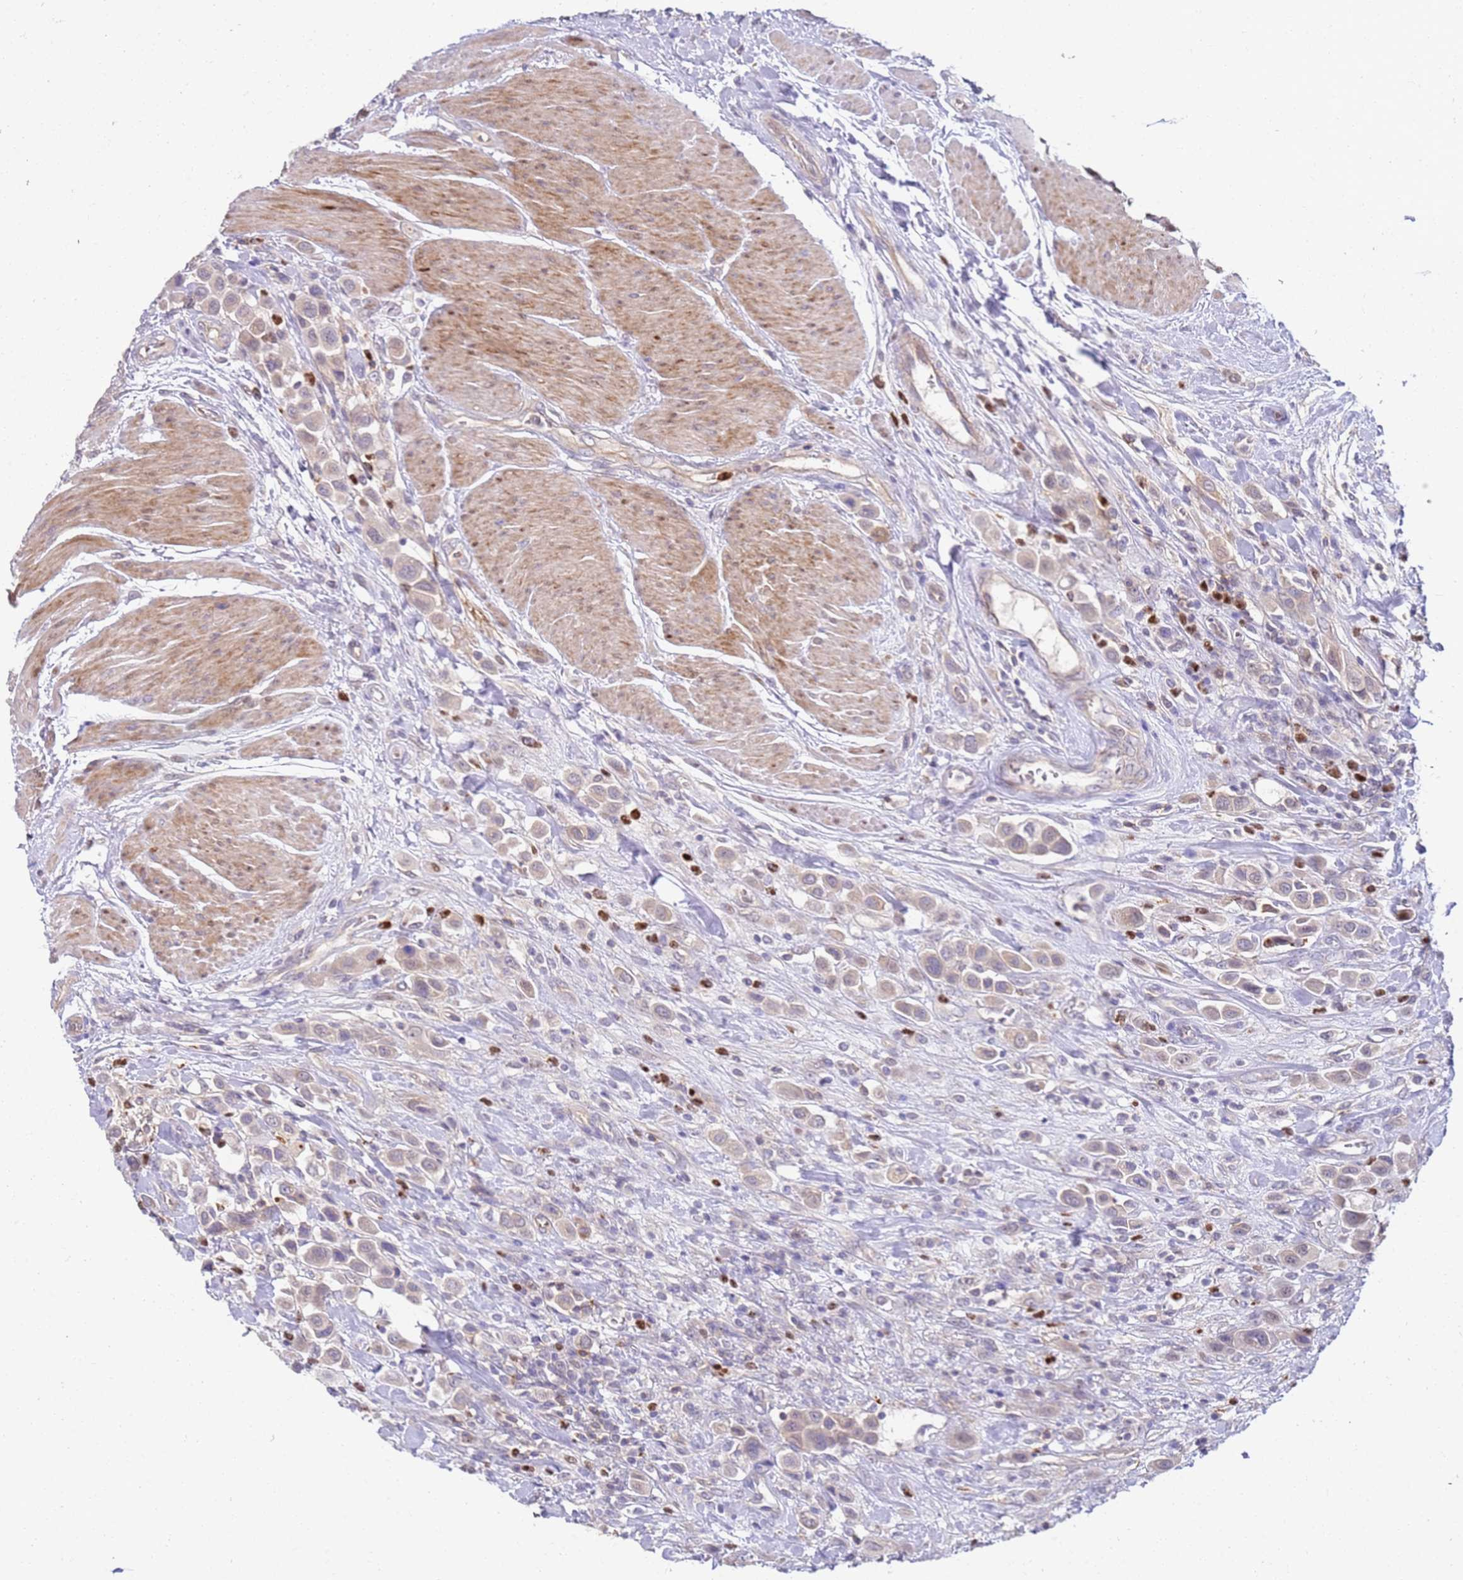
{"staining": {"intensity": "weak", "quantity": ">75%", "location": "cytoplasmic/membranous"}, "tissue": "urothelial cancer", "cell_type": "Tumor cells", "image_type": "cancer", "snomed": [{"axis": "morphology", "description": "Urothelial carcinoma, High grade"}, {"axis": "topography", "description": "Urinary bladder"}], "caption": "Urothelial cancer was stained to show a protein in brown. There is low levels of weak cytoplasmic/membranous positivity in approximately >75% of tumor cells.", "gene": "STK25", "patient": {"sex": "male", "age": 50}}